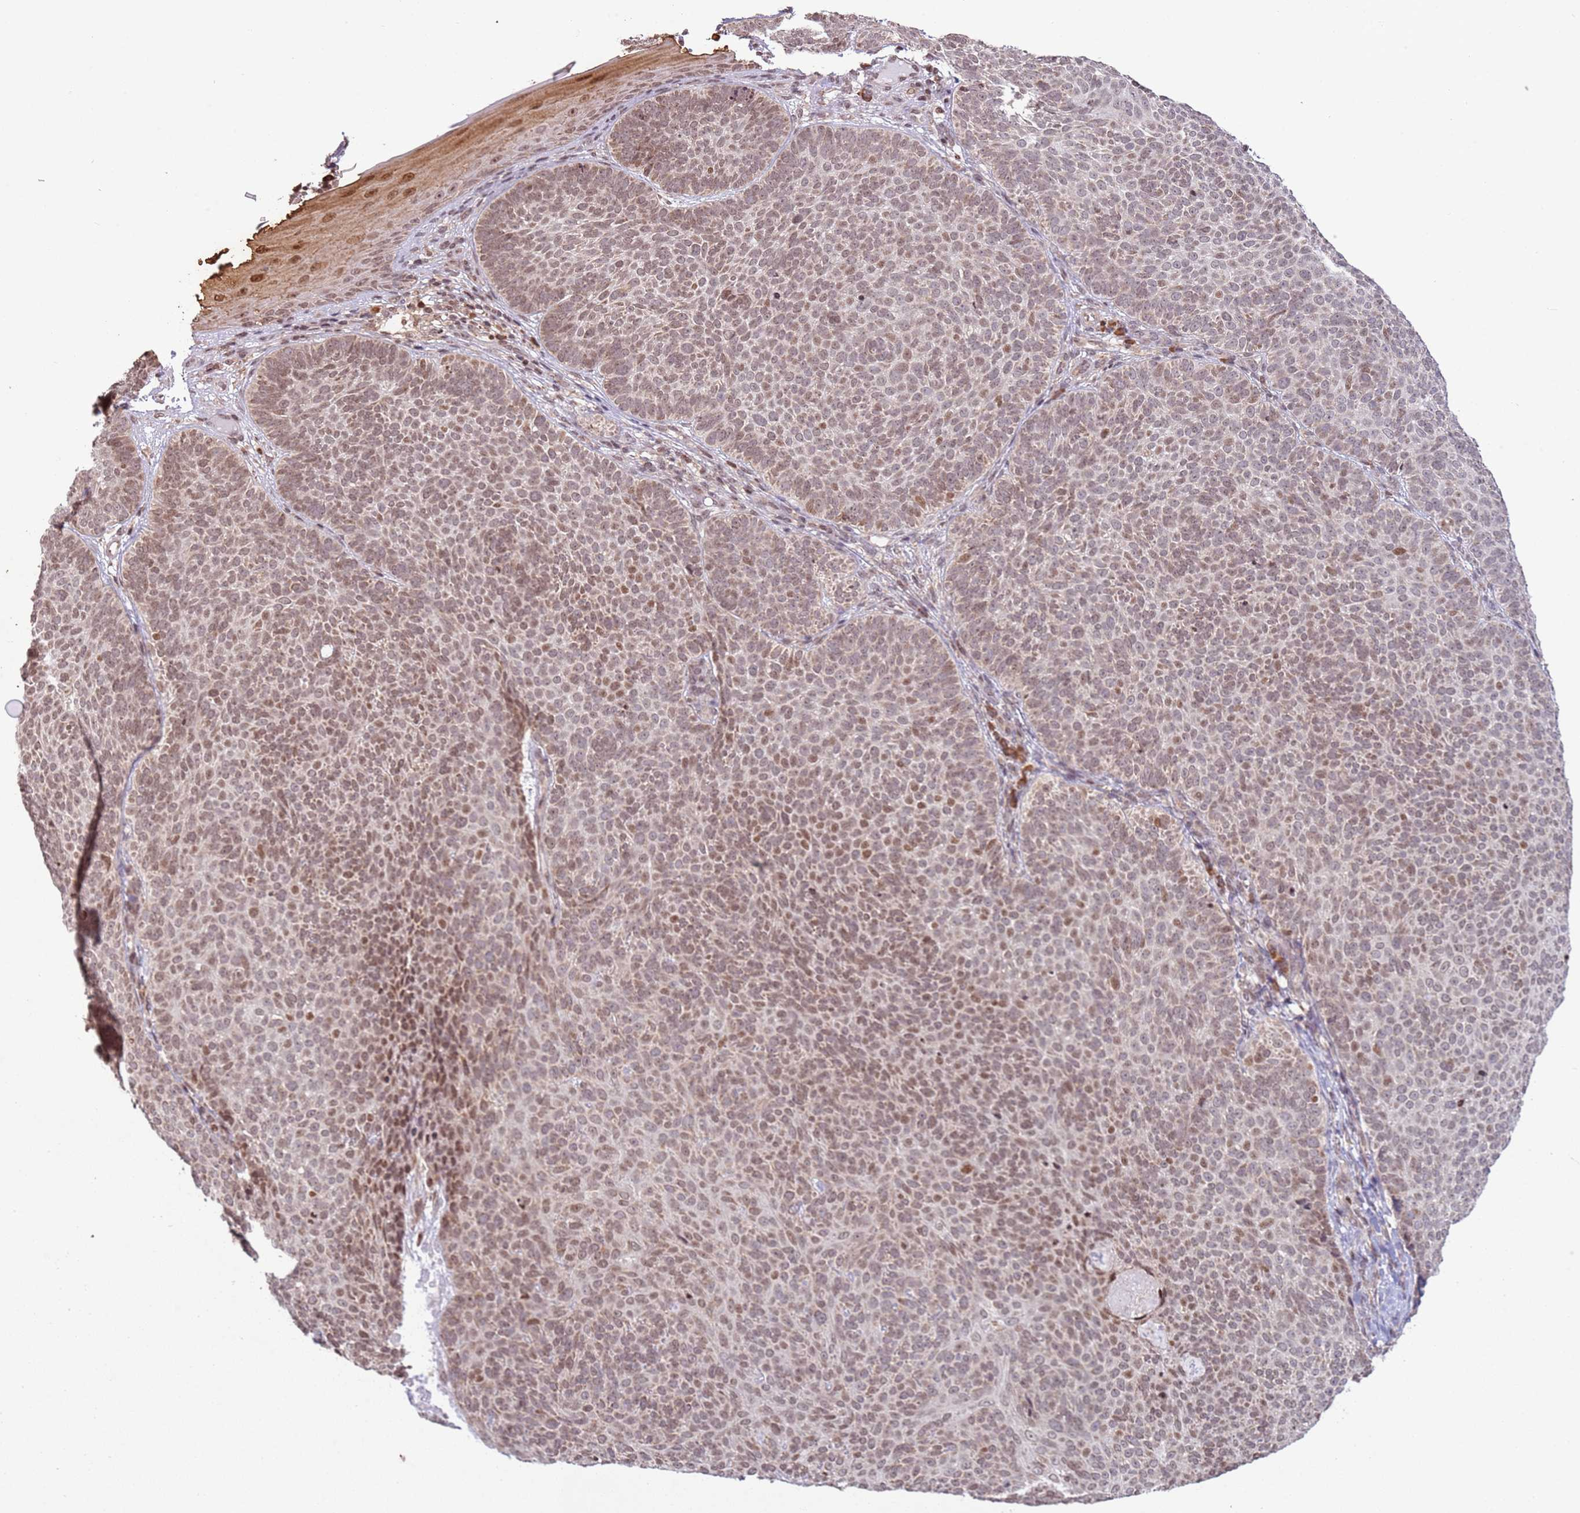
{"staining": {"intensity": "moderate", "quantity": ">75%", "location": "cytoplasmic/membranous,nuclear"}, "tissue": "skin cancer", "cell_type": "Tumor cells", "image_type": "cancer", "snomed": [{"axis": "morphology", "description": "Basal cell carcinoma"}, {"axis": "topography", "description": "Skin"}], "caption": "Human skin basal cell carcinoma stained with a brown dye shows moderate cytoplasmic/membranous and nuclear positive positivity in about >75% of tumor cells.", "gene": "SCAF1", "patient": {"sex": "male", "age": 85}}